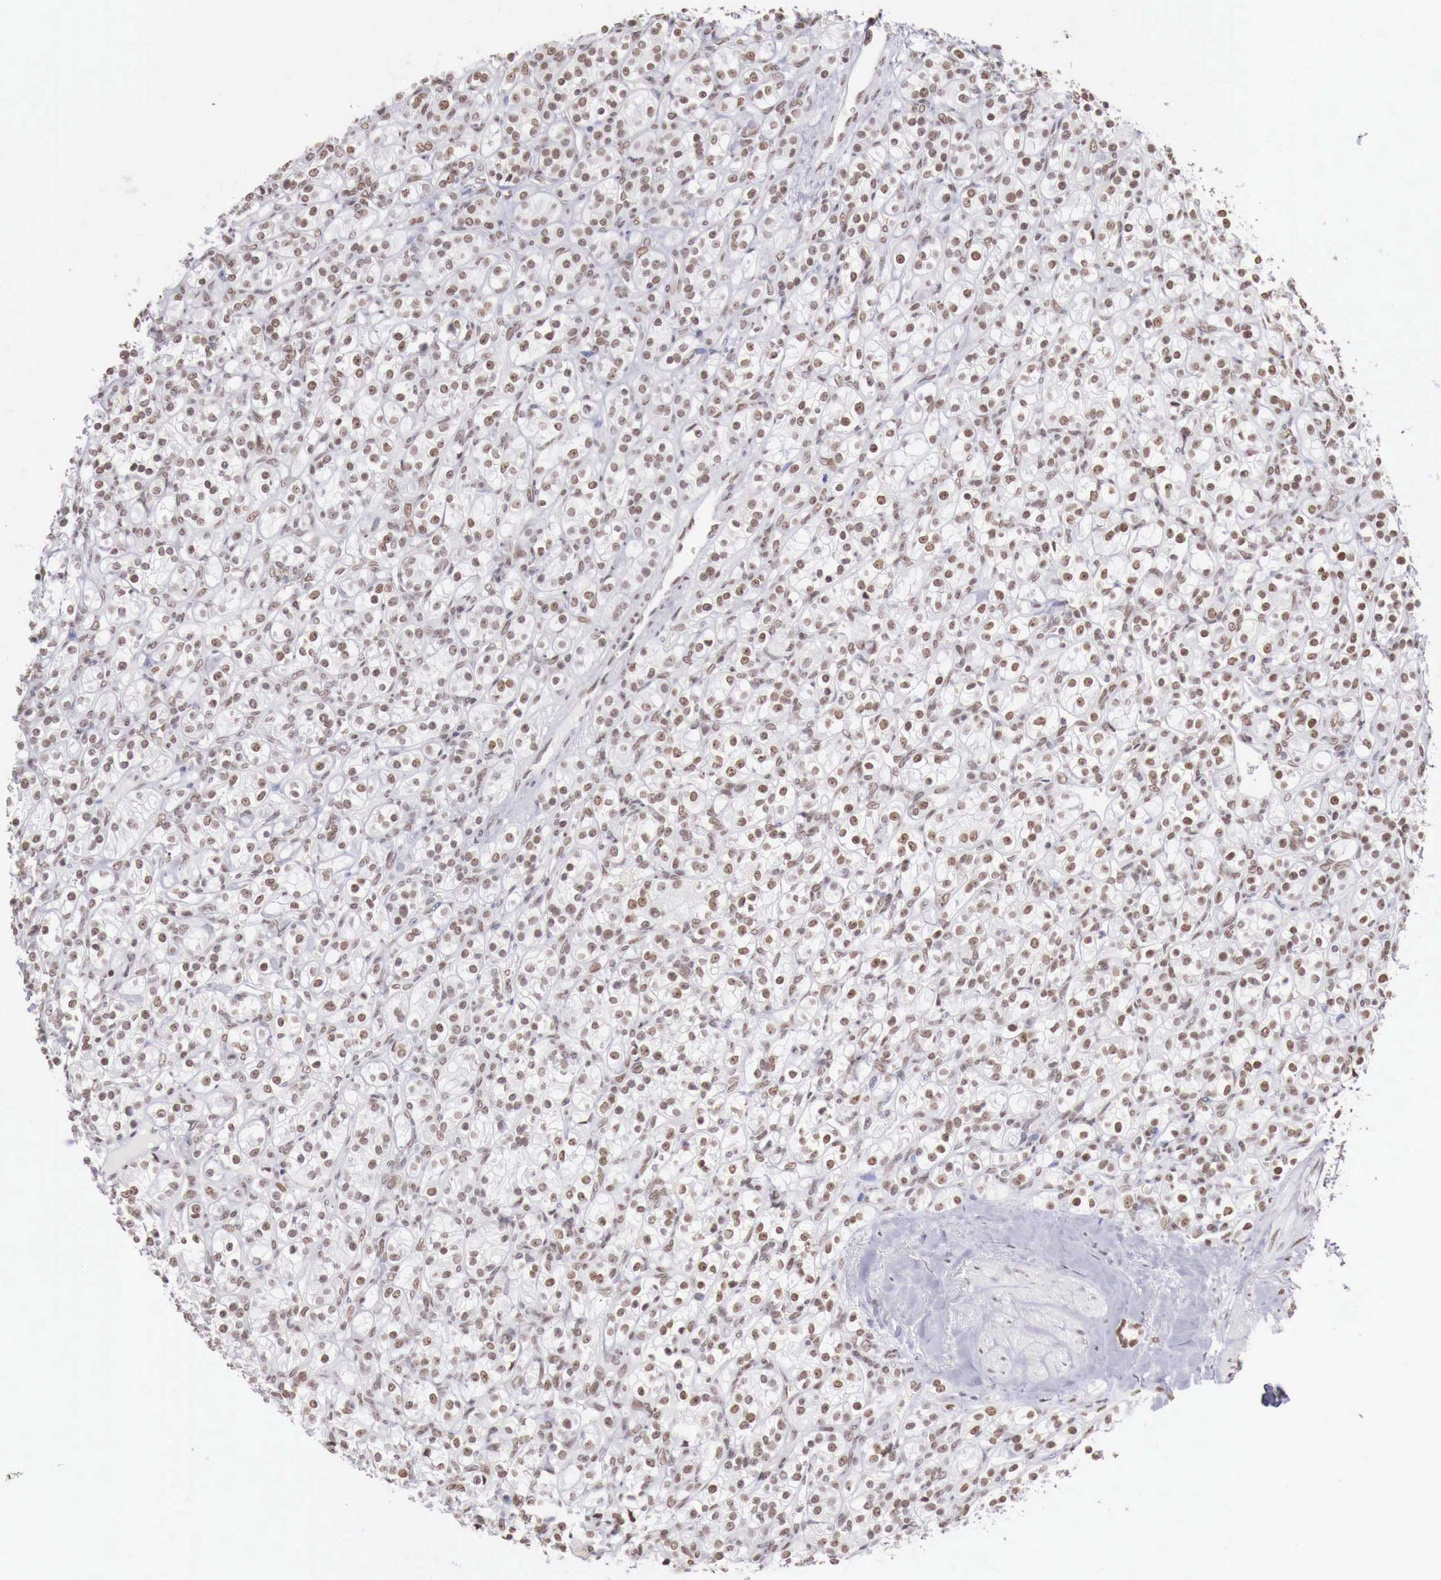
{"staining": {"intensity": "weak", "quantity": "25%-75%", "location": "nuclear"}, "tissue": "renal cancer", "cell_type": "Tumor cells", "image_type": "cancer", "snomed": [{"axis": "morphology", "description": "Adenocarcinoma, NOS"}, {"axis": "topography", "description": "Kidney"}], "caption": "Immunohistochemistry image of neoplastic tissue: renal cancer (adenocarcinoma) stained using immunohistochemistry (IHC) reveals low levels of weak protein expression localized specifically in the nuclear of tumor cells, appearing as a nuclear brown color.", "gene": "PHF14", "patient": {"sex": "male", "age": 77}}